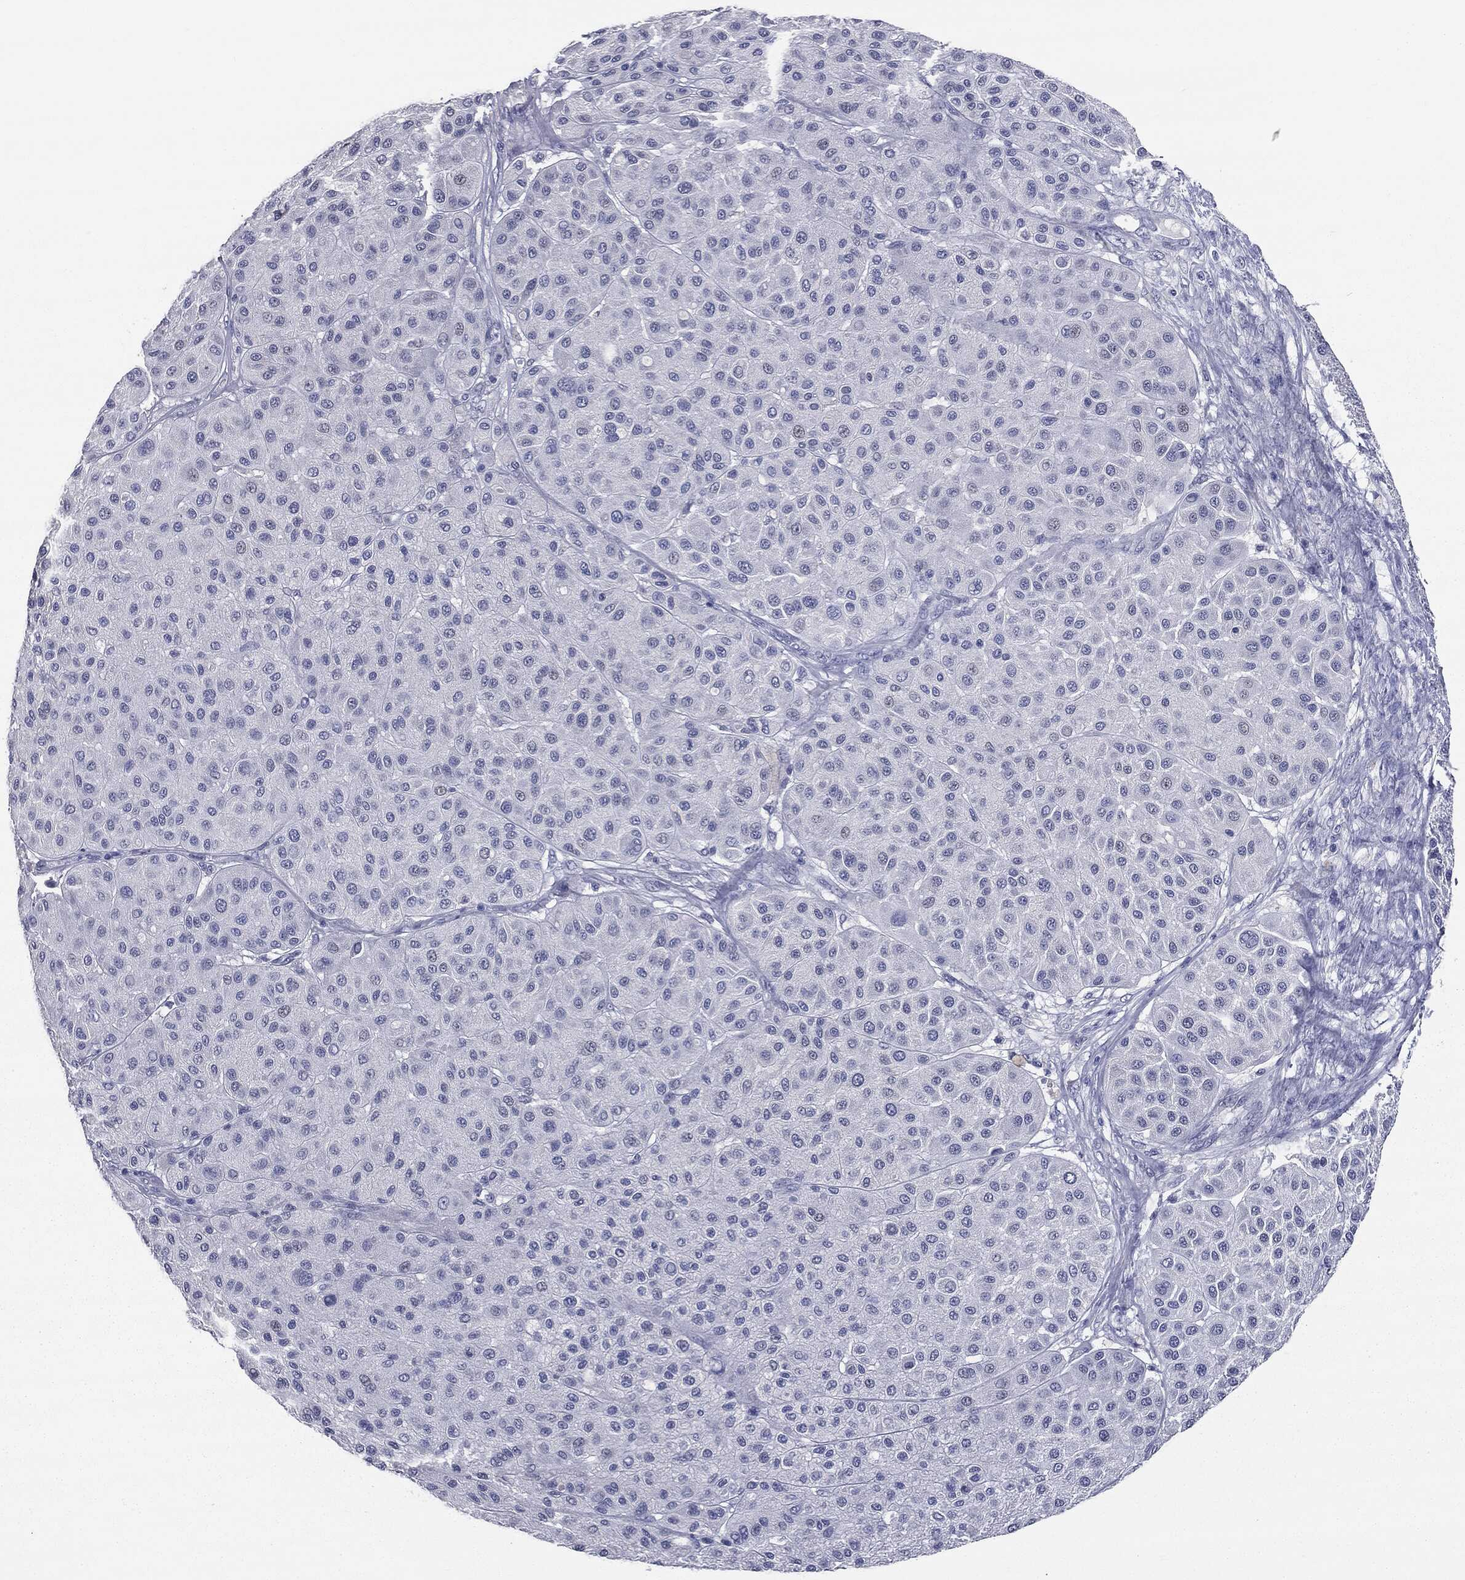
{"staining": {"intensity": "negative", "quantity": "none", "location": "none"}, "tissue": "melanoma", "cell_type": "Tumor cells", "image_type": "cancer", "snomed": [{"axis": "morphology", "description": "Malignant melanoma, Metastatic site"}, {"axis": "topography", "description": "Smooth muscle"}], "caption": "High magnification brightfield microscopy of melanoma stained with DAB (3,3'-diaminobenzidine) (brown) and counterstained with hematoxylin (blue): tumor cells show no significant expression.", "gene": "AFP", "patient": {"sex": "male", "age": 41}}